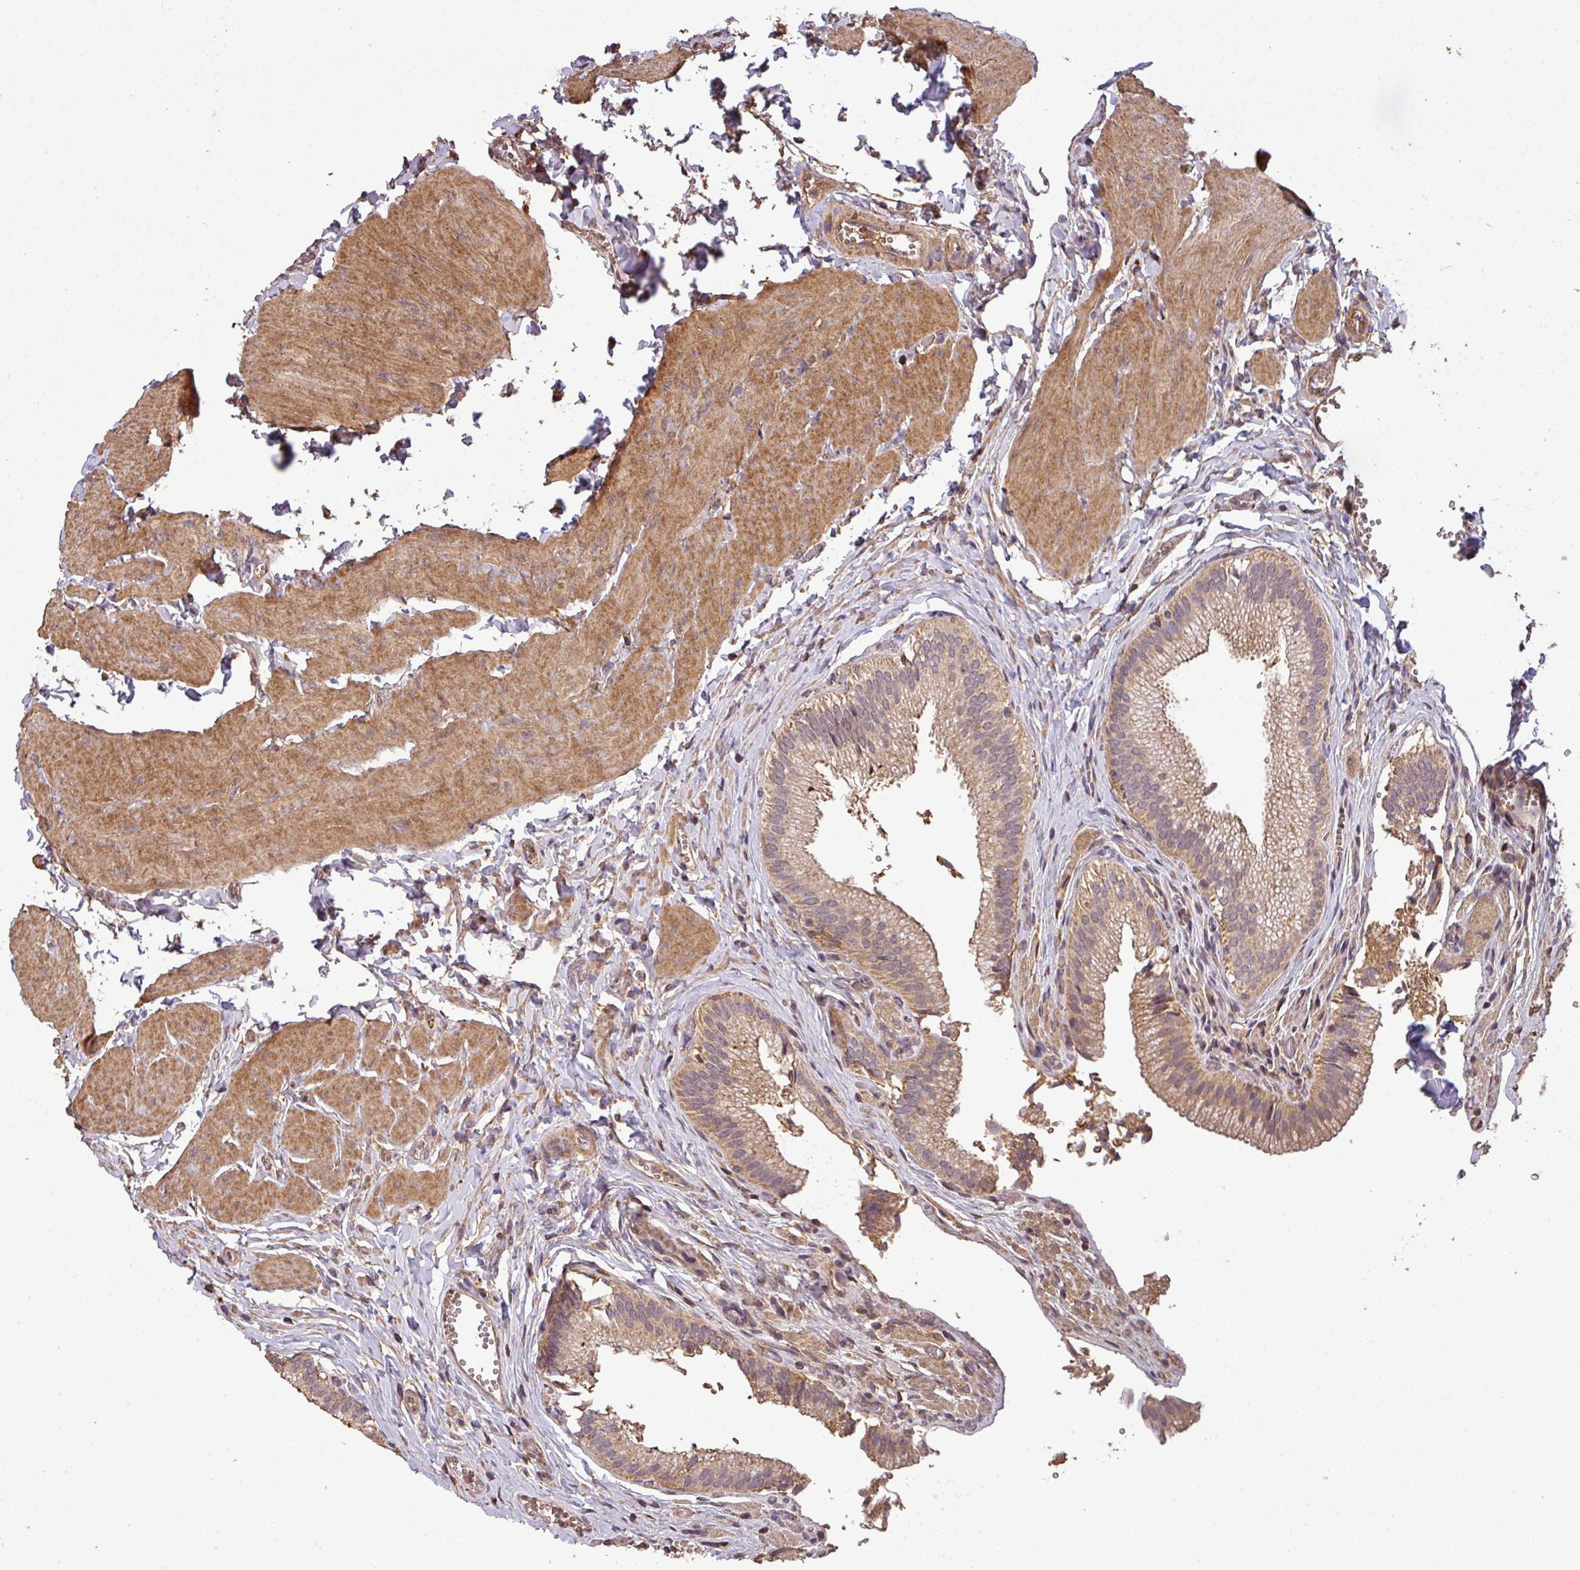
{"staining": {"intensity": "moderate", "quantity": ">75%", "location": "cytoplasmic/membranous"}, "tissue": "gallbladder", "cell_type": "Glandular cells", "image_type": "normal", "snomed": [{"axis": "morphology", "description": "Normal tissue, NOS"}, {"axis": "topography", "description": "Gallbladder"}, {"axis": "topography", "description": "Peripheral nerve tissue"}], "caption": "Immunohistochemistry (IHC) photomicrograph of unremarkable human gallbladder stained for a protein (brown), which demonstrates medium levels of moderate cytoplasmic/membranous positivity in approximately >75% of glandular cells.", "gene": "ISLR", "patient": {"sex": "male", "age": 17}}